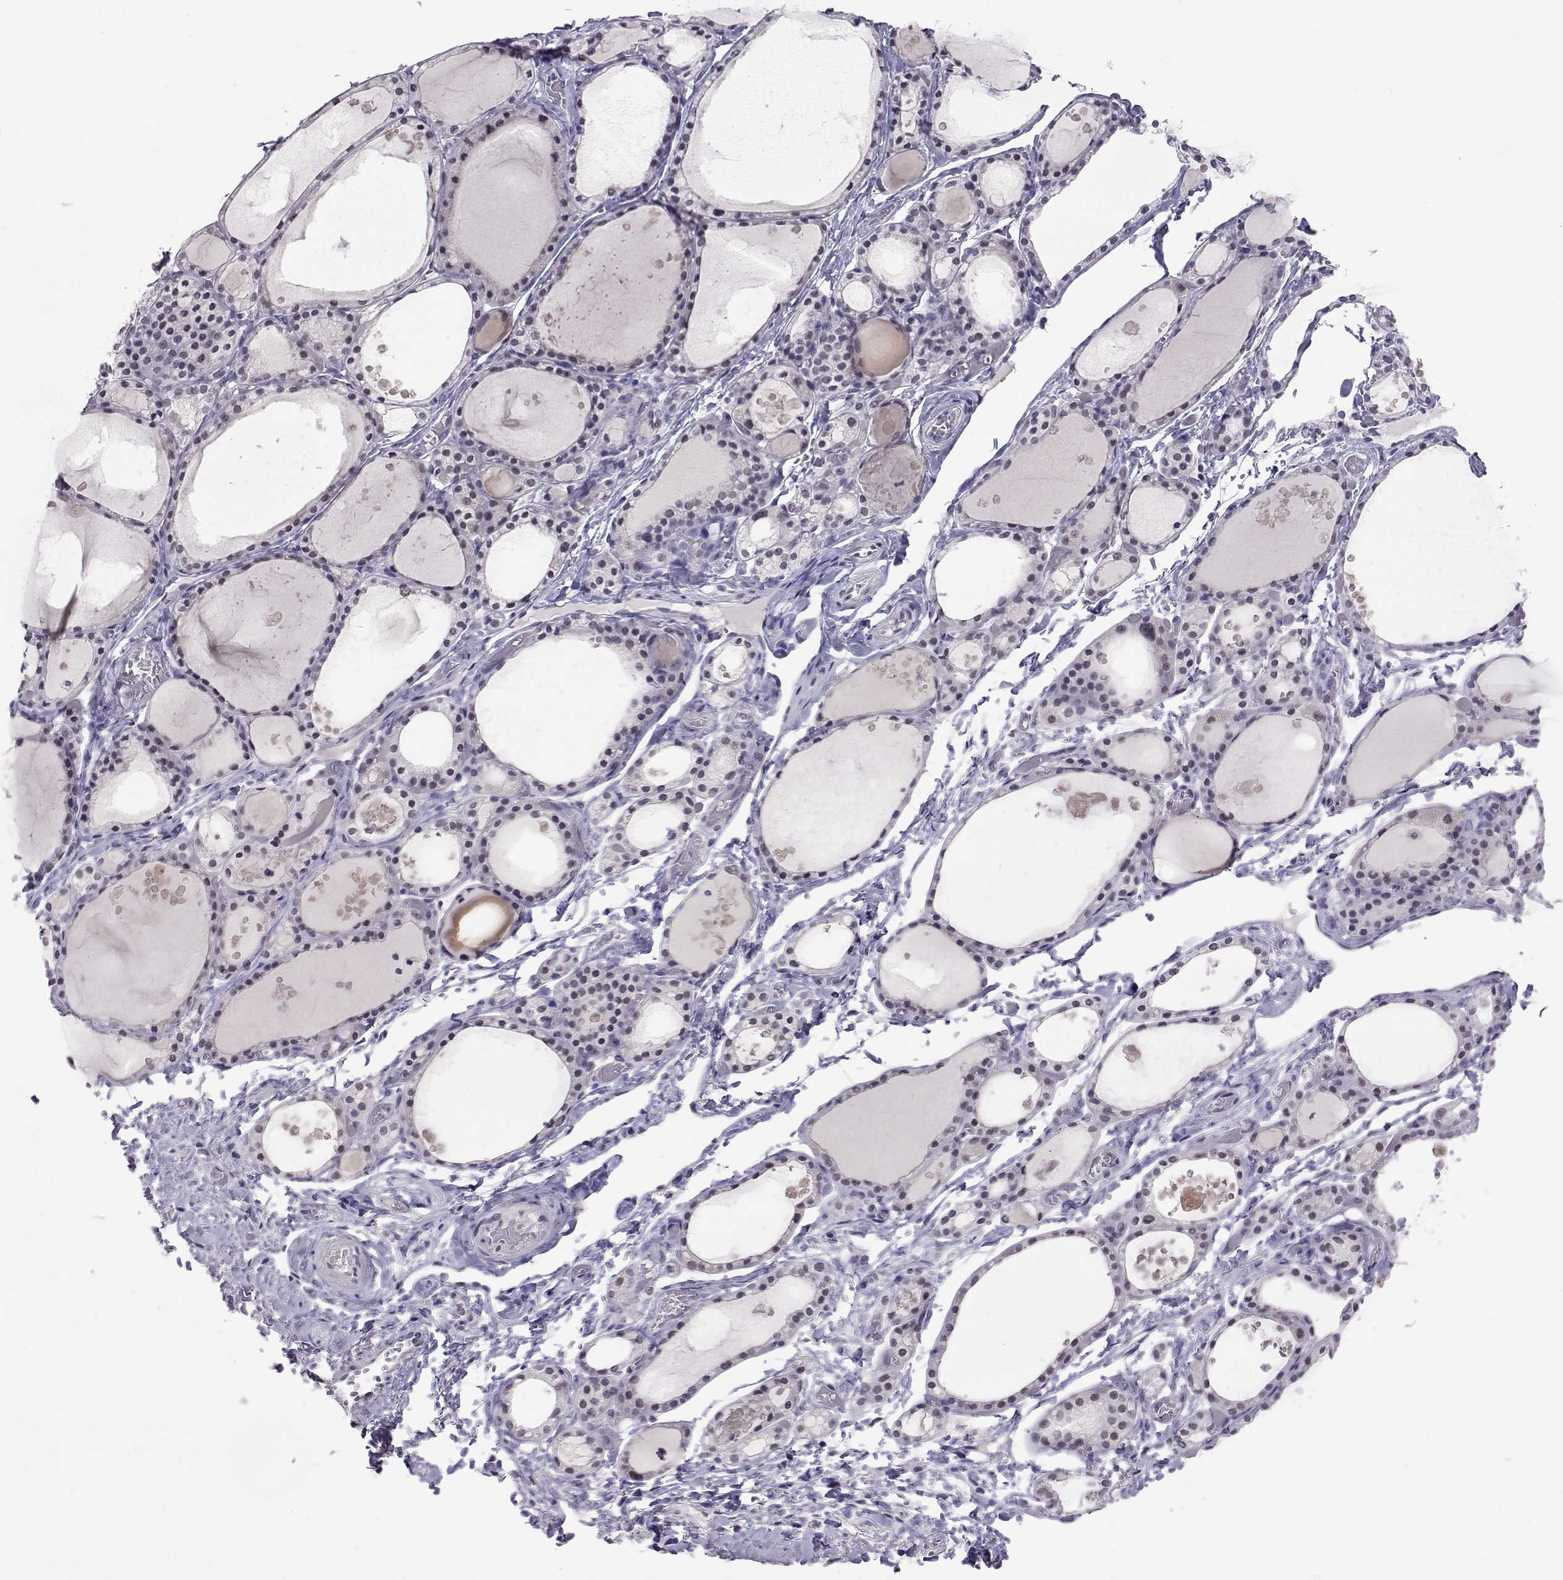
{"staining": {"intensity": "negative", "quantity": "none", "location": "none"}, "tissue": "thyroid gland", "cell_type": "Glandular cells", "image_type": "normal", "snomed": [{"axis": "morphology", "description": "Normal tissue, NOS"}, {"axis": "topography", "description": "Thyroid gland"}], "caption": "Thyroid gland was stained to show a protein in brown. There is no significant staining in glandular cells. Brightfield microscopy of immunohistochemistry (IHC) stained with DAB (3,3'-diaminobenzidine) (brown) and hematoxylin (blue), captured at high magnification.", "gene": "MED26", "patient": {"sex": "male", "age": 68}}